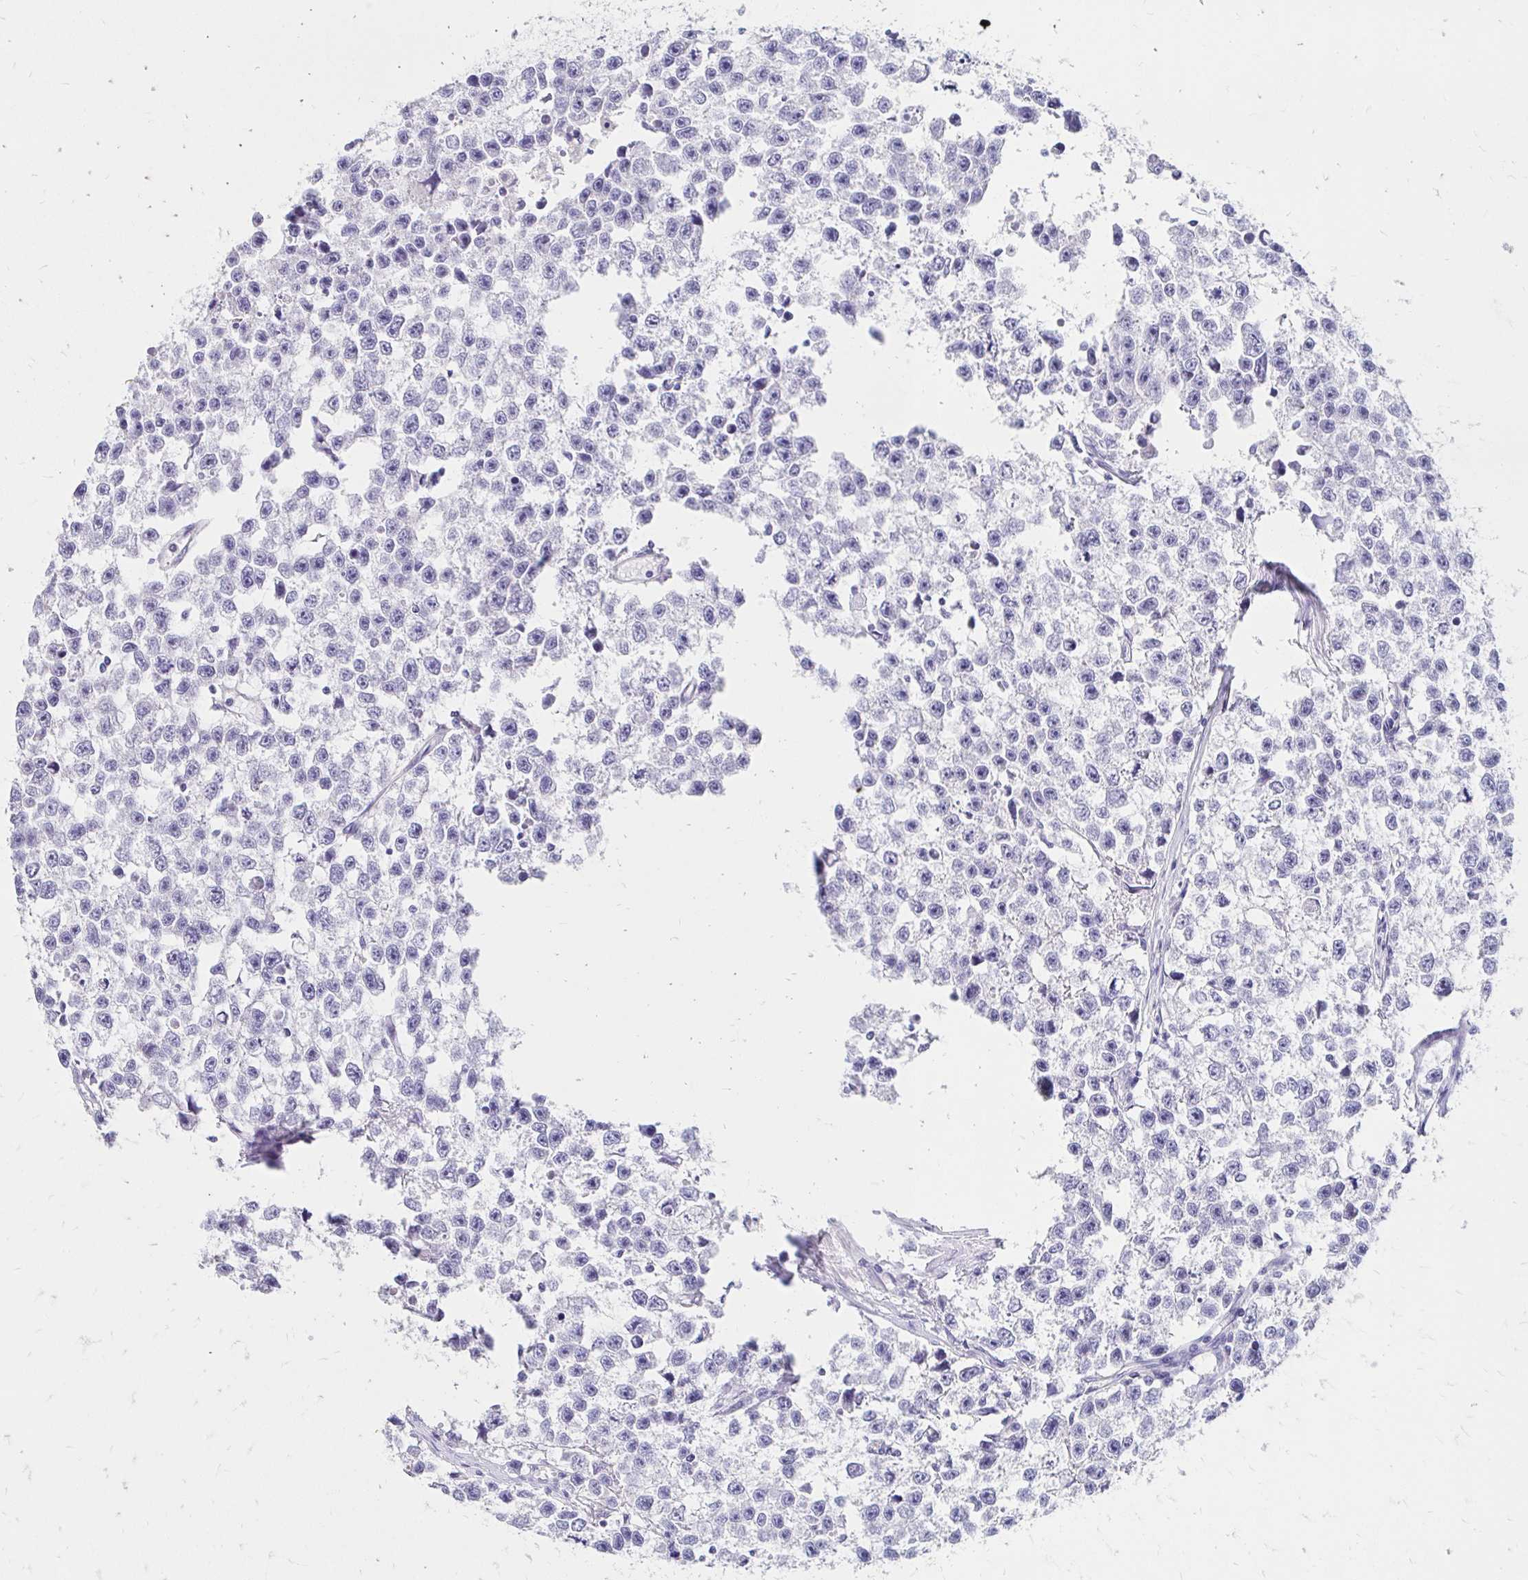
{"staining": {"intensity": "negative", "quantity": "none", "location": "none"}, "tissue": "testis cancer", "cell_type": "Tumor cells", "image_type": "cancer", "snomed": [{"axis": "morphology", "description": "Seminoma, NOS"}, {"axis": "topography", "description": "Testis"}], "caption": "This is a micrograph of immunohistochemistry staining of testis seminoma, which shows no positivity in tumor cells. (Brightfield microscopy of DAB immunohistochemistry at high magnification).", "gene": "AZGP1", "patient": {"sex": "male", "age": 26}}